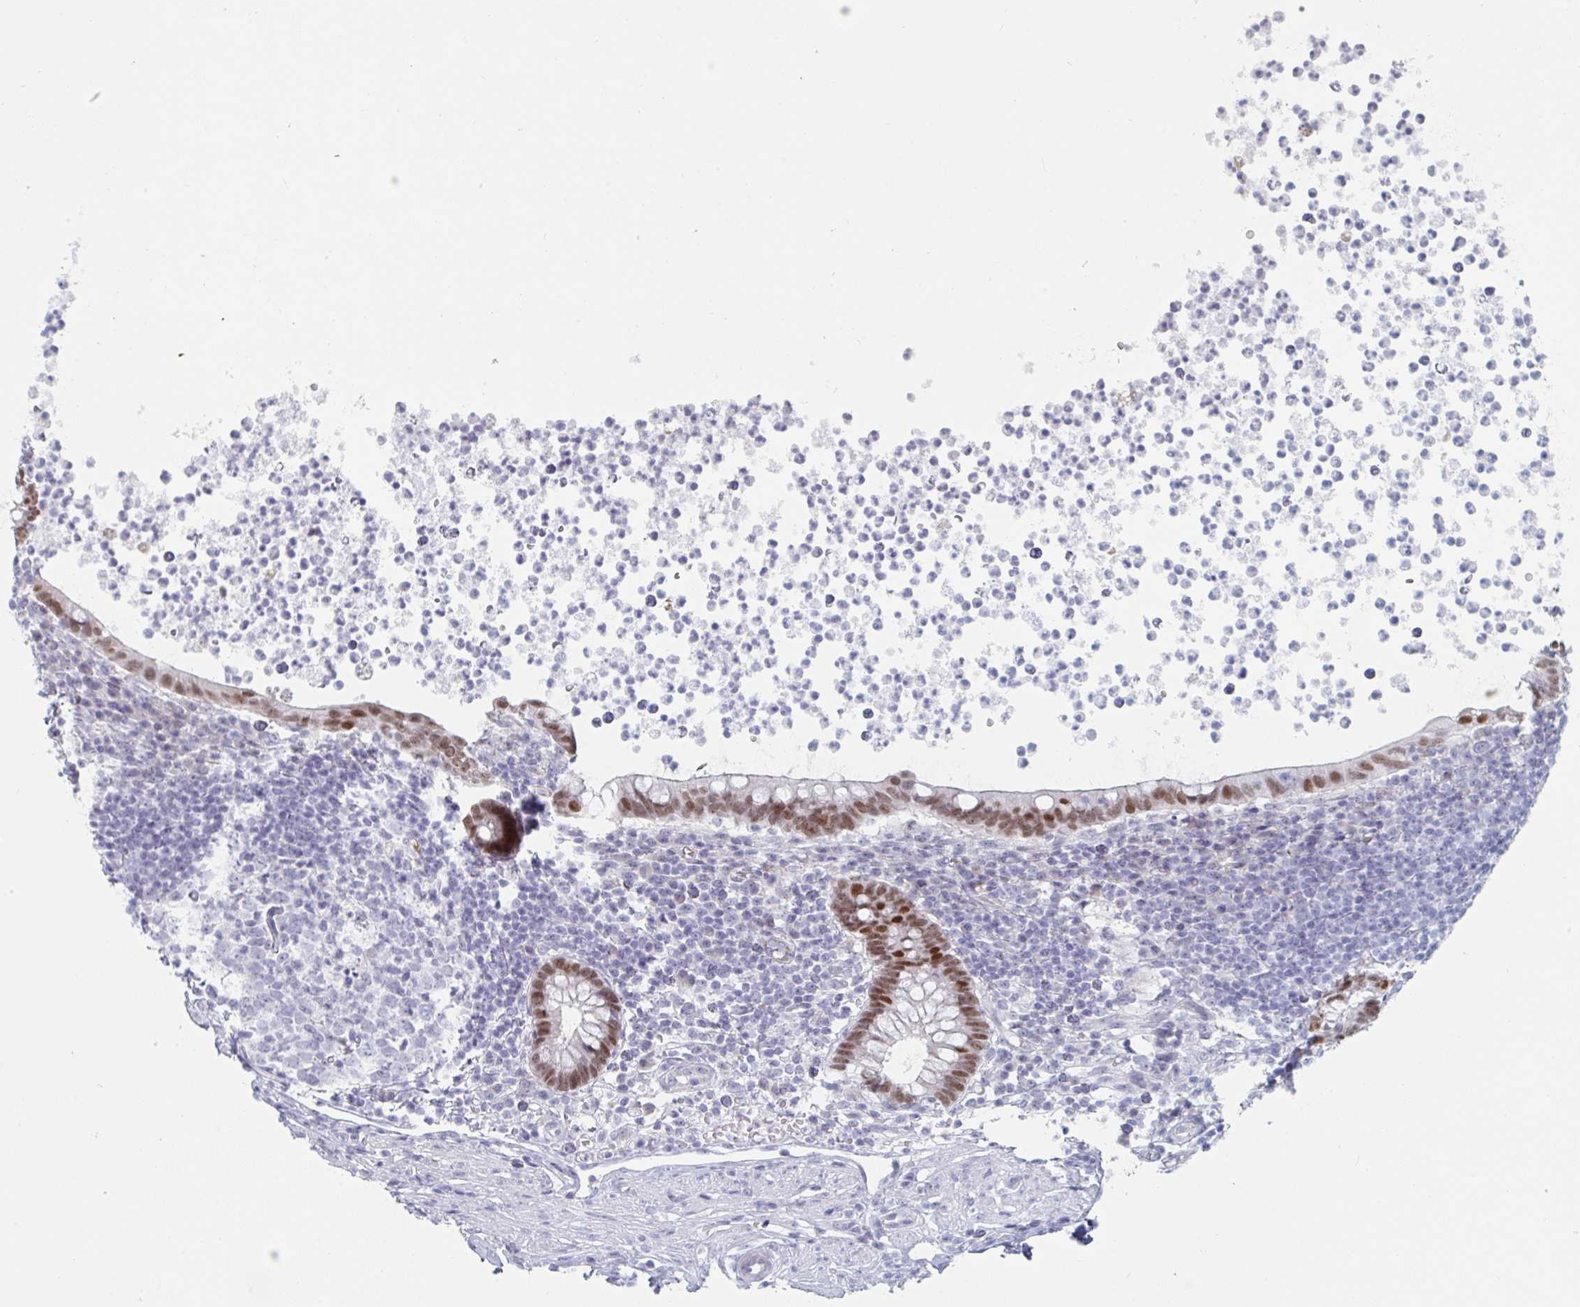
{"staining": {"intensity": "moderate", "quantity": "25%-75%", "location": "nuclear"}, "tissue": "appendix", "cell_type": "Glandular cells", "image_type": "normal", "snomed": [{"axis": "morphology", "description": "Normal tissue, NOS"}, {"axis": "topography", "description": "Appendix"}], "caption": "Brown immunohistochemical staining in benign appendix demonstrates moderate nuclear expression in approximately 25%-75% of glandular cells. (DAB (3,3'-diaminobenzidine) IHC, brown staining for protein, blue staining for nuclei).", "gene": "FOXA1", "patient": {"sex": "female", "age": 56}}